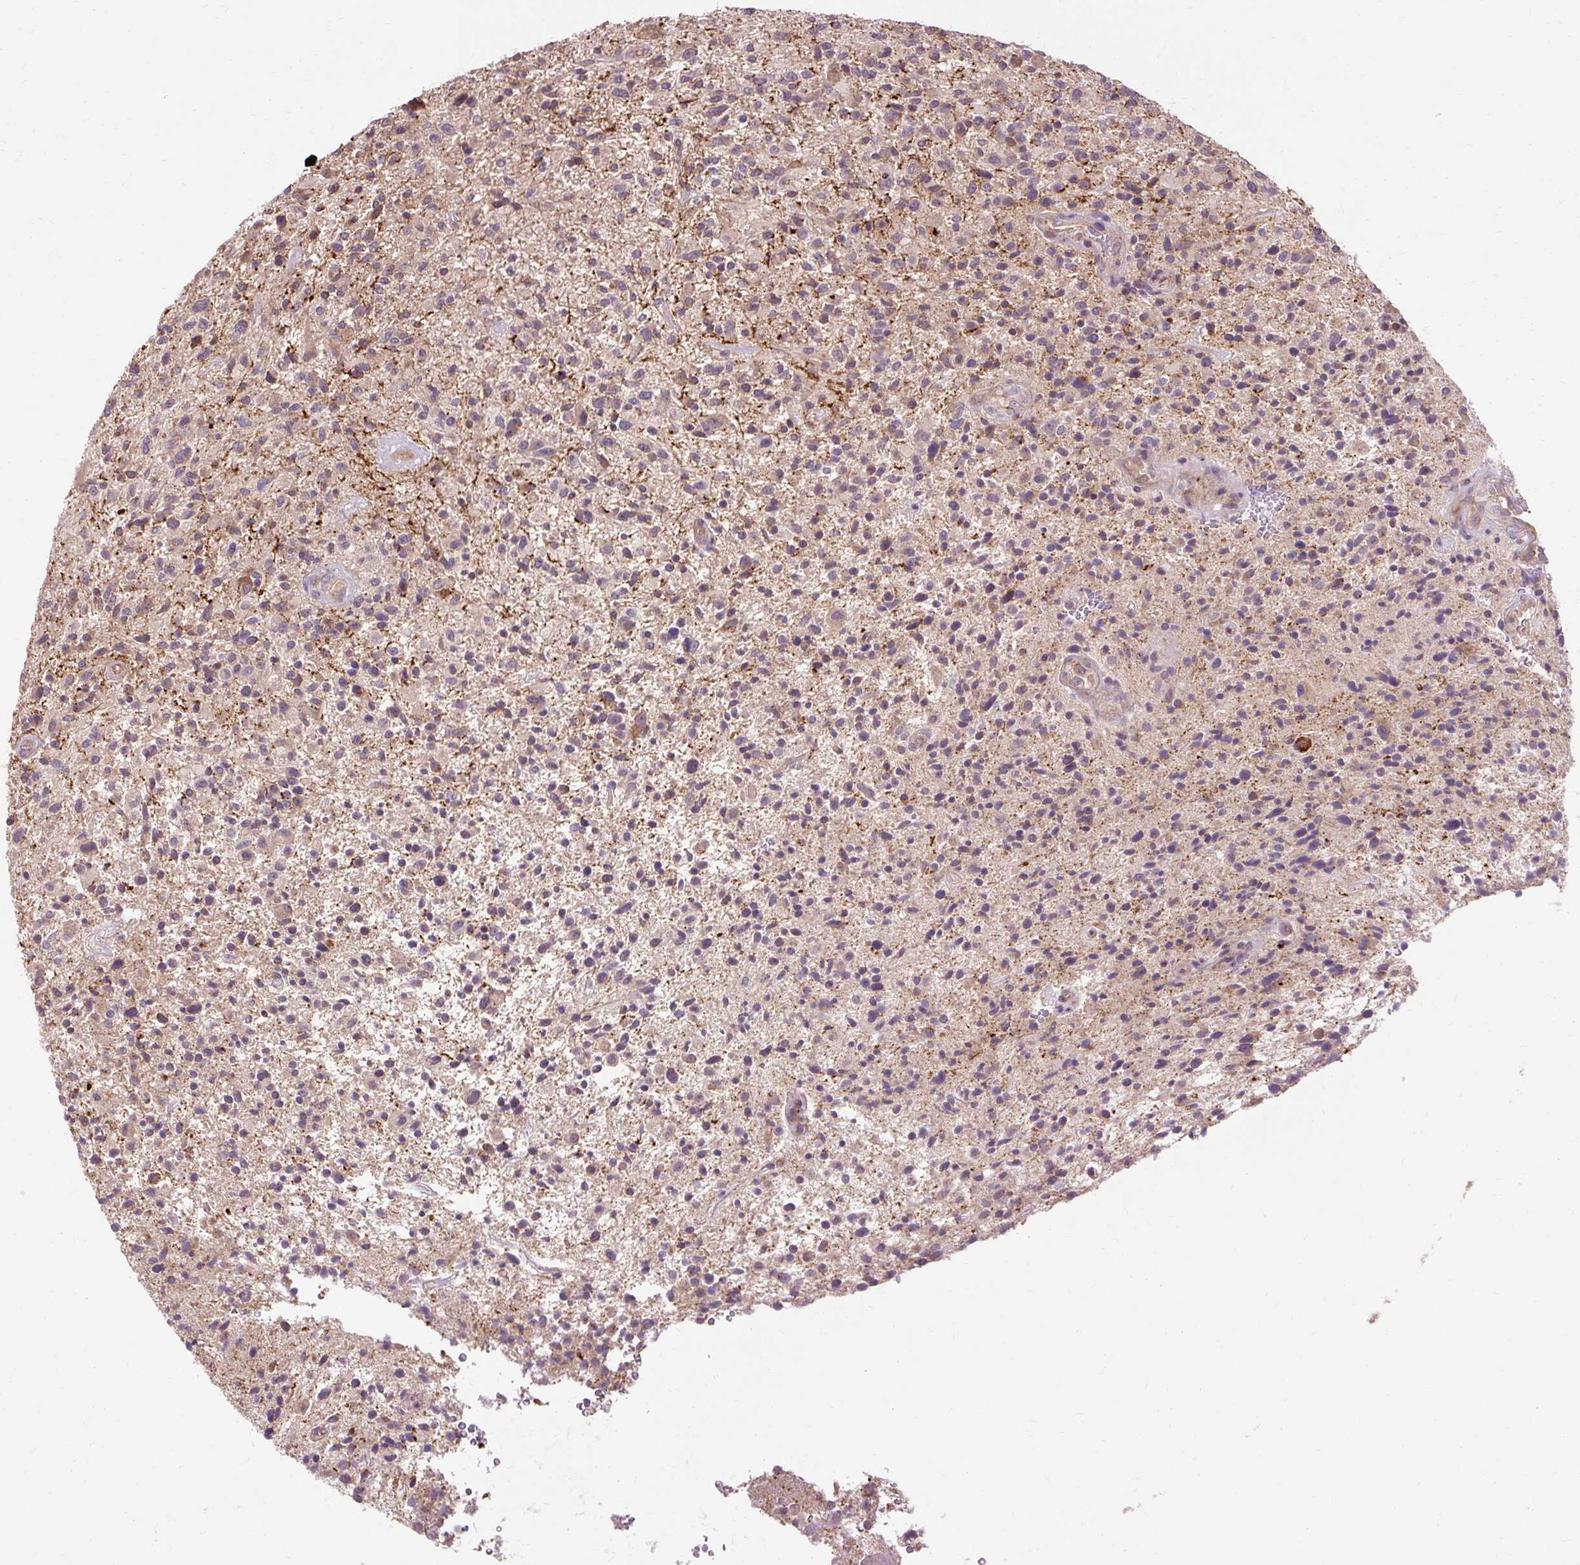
{"staining": {"intensity": "weak", "quantity": "<25%", "location": "cytoplasmic/membranous"}, "tissue": "glioma", "cell_type": "Tumor cells", "image_type": "cancer", "snomed": [{"axis": "morphology", "description": "Glioma, malignant, High grade"}, {"axis": "topography", "description": "Brain"}], "caption": "An immunohistochemistry micrograph of glioma is shown. There is no staining in tumor cells of glioma. The staining is performed using DAB brown chromogen with nuclei counter-stained in using hematoxylin.", "gene": "FLRT1", "patient": {"sex": "male", "age": 47}}